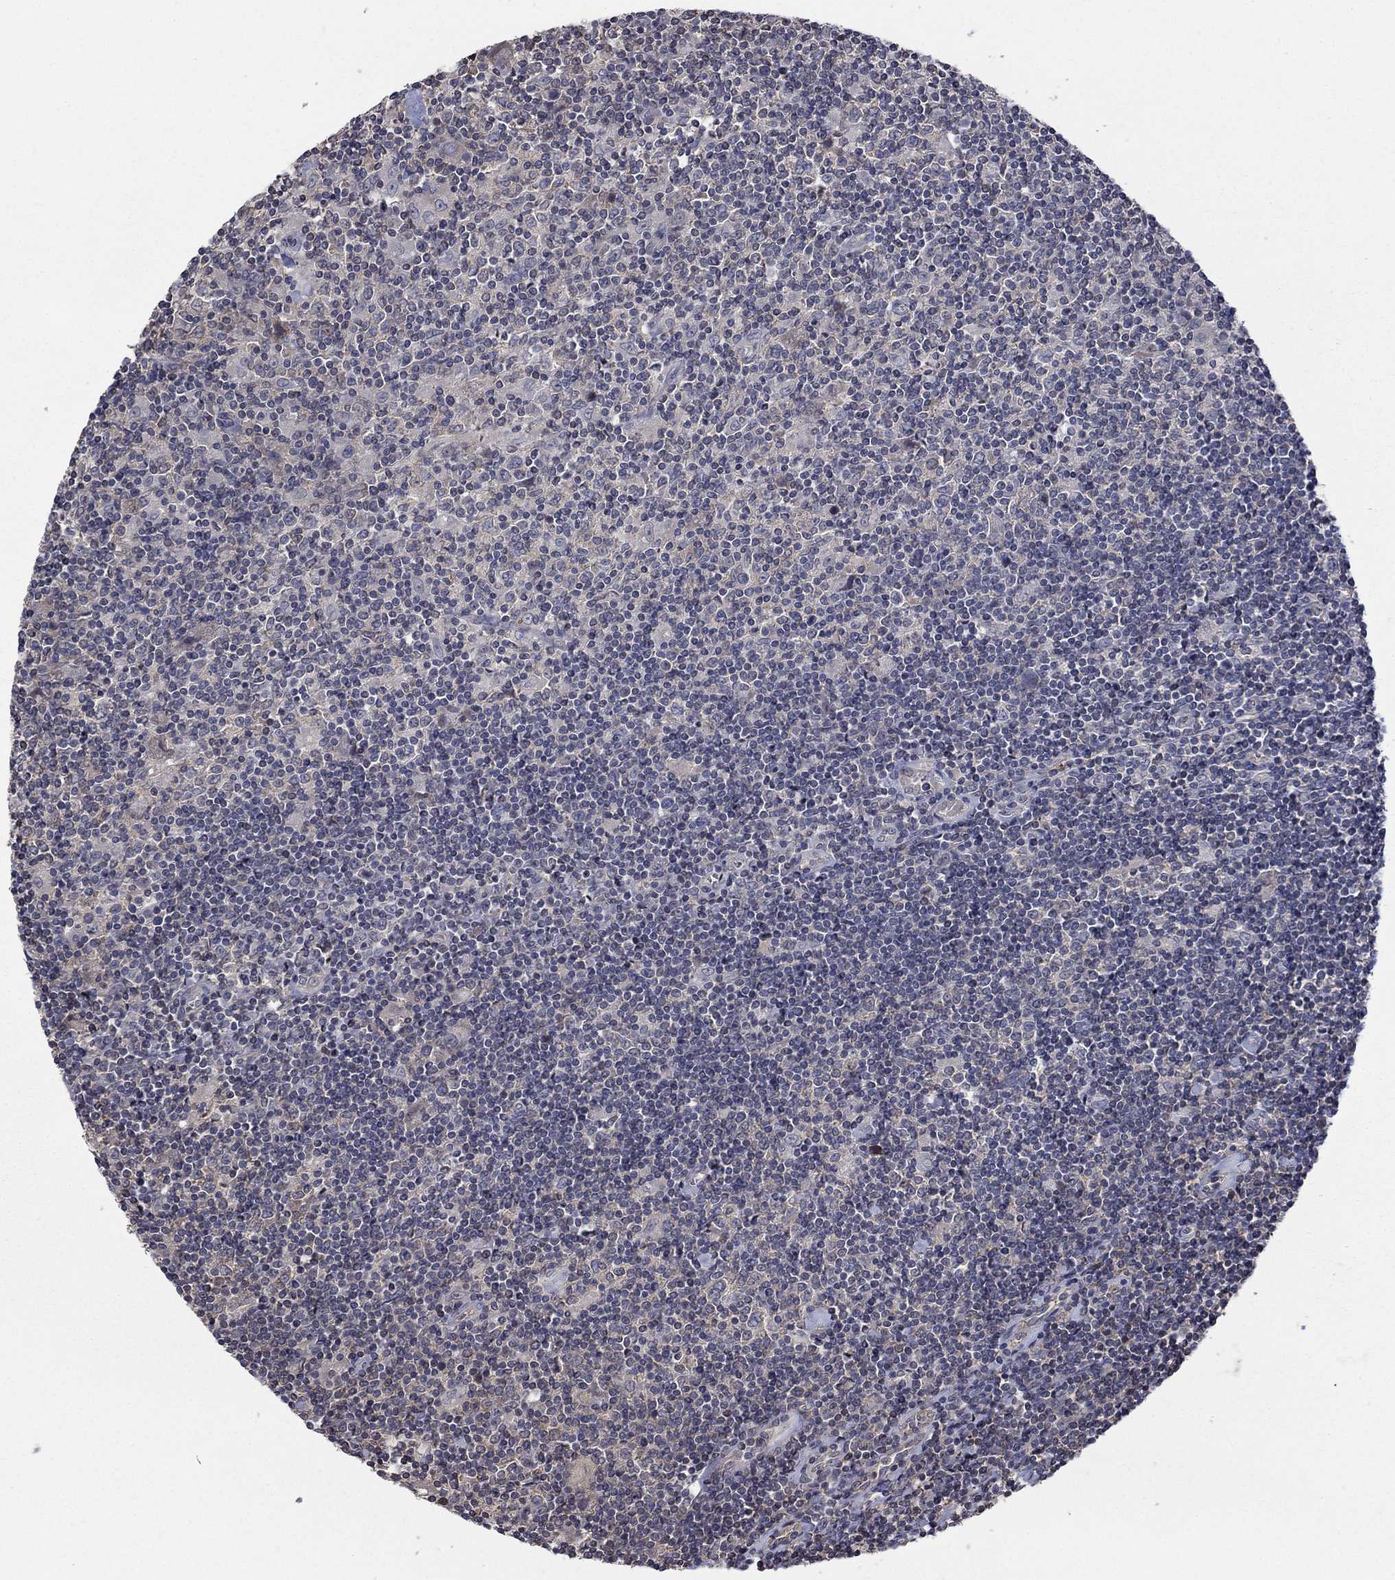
{"staining": {"intensity": "negative", "quantity": "none", "location": "none"}, "tissue": "lymphoma", "cell_type": "Tumor cells", "image_type": "cancer", "snomed": [{"axis": "morphology", "description": "Hodgkin's disease, NOS"}, {"axis": "topography", "description": "Lymph node"}], "caption": "High power microscopy micrograph of an immunohistochemistry histopathology image of Hodgkin's disease, revealing no significant positivity in tumor cells.", "gene": "PDZD2", "patient": {"sex": "male", "age": 40}}